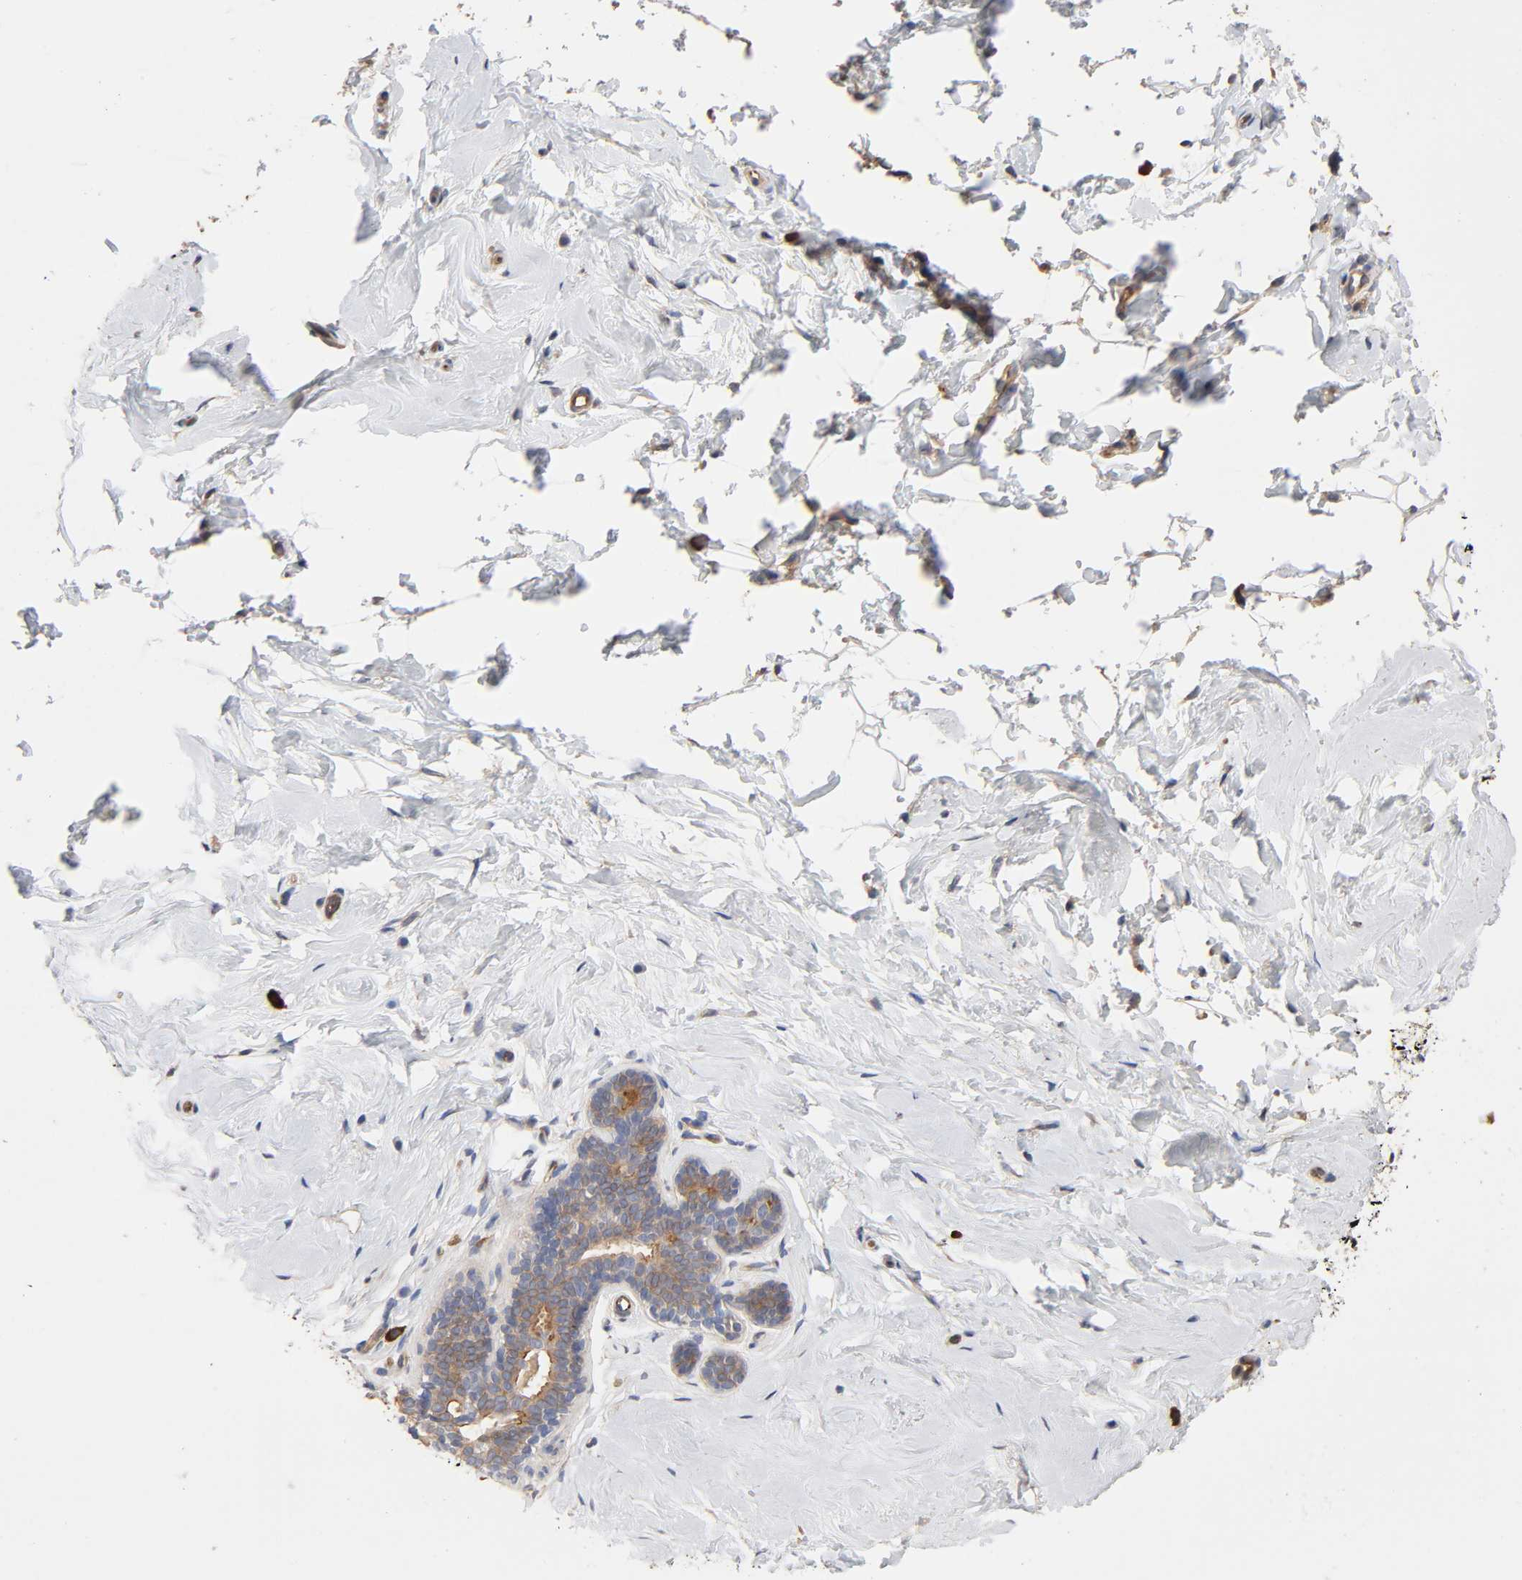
{"staining": {"intensity": "weak", "quantity": "25%-75%", "location": "cytoplasmic/membranous"}, "tissue": "breast", "cell_type": "Adipocytes", "image_type": "normal", "snomed": [{"axis": "morphology", "description": "Normal tissue, NOS"}, {"axis": "topography", "description": "Breast"}], "caption": "Weak cytoplasmic/membranous expression for a protein is present in about 25%-75% of adipocytes of unremarkable breast using IHC.", "gene": "RAB13", "patient": {"sex": "female", "age": 52}}